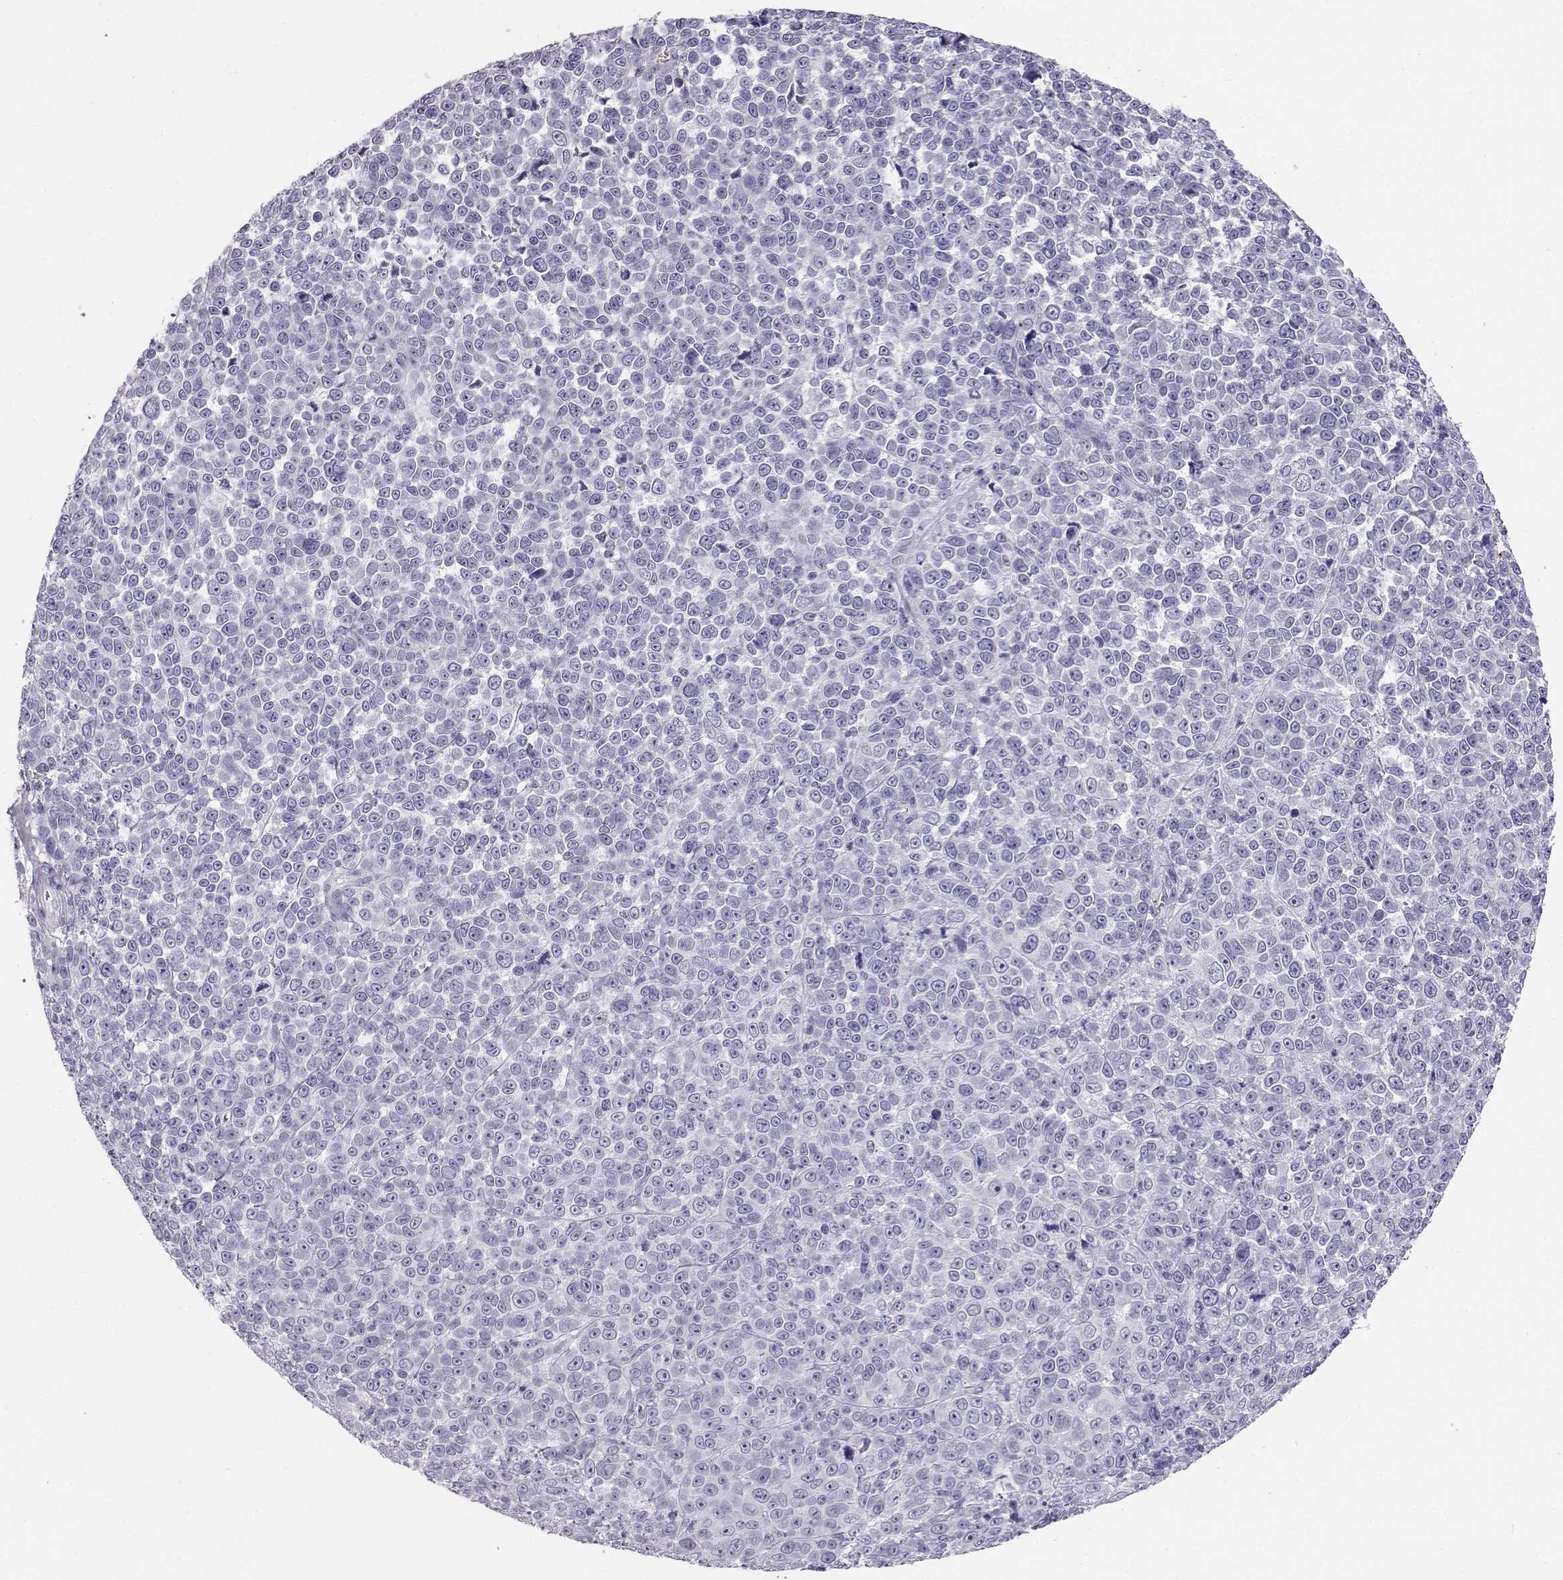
{"staining": {"intensity": "negative", "quantity": "none", "location": "none"}, "tissue": "melanoma", "cell_type": "Tumor cells", "image_type": "cancer", "snomed": [{"axis": "morphology", "description": "Malignant melanoma, NOS"}, {"axis": "topography", "description": "Skin"}], "caption": "This is an immunohistochemistry (IHC) photomicrograph of human melanoma. There is no positivity in tumor cells.", "gene": "RD3", "patient": {"sex": "female", "age": 95}}